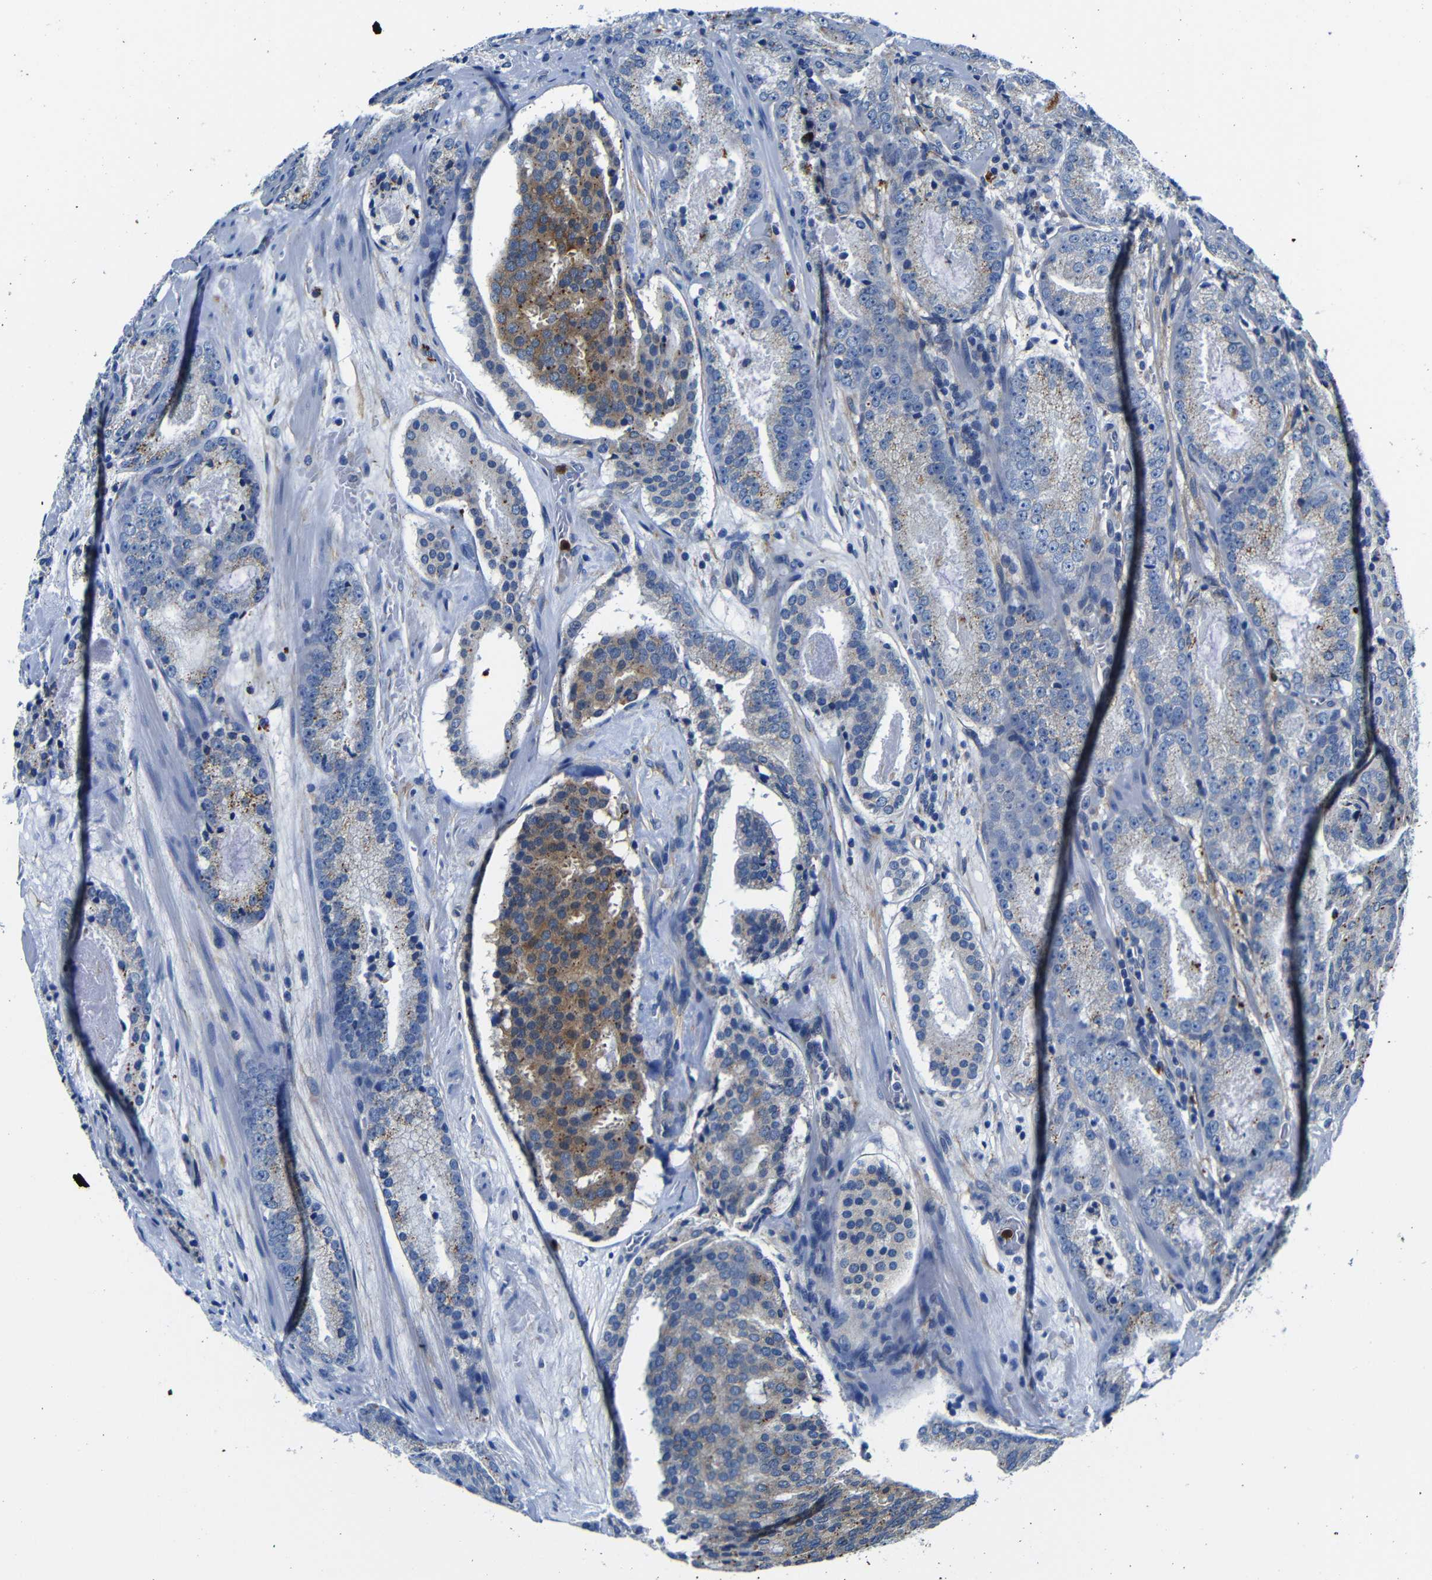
{"staining": {"intensity": "moderate", "quantity": "<25%", "location": "cytoplasmic/membranous"}, "tissue": "prostate cancer", "cell_type": "Tumor cells", "image_type": "cancer", "snomed": [{"axis": "morphology", "description": "Adenocarcinoma, Low grade"}, {"axis": "topography", "description": "Prostate"}], "caption": "Protein positivity by immunohistochemistry (IHC) exhibits moderate cytoplasmic/membranous staining in approximately <25% of tumor cells in prostate cancer. The staining is performed using DAB (3,3'-diaminobenzidine) brown chromogen to label protein expression. The nuclei are counter-stained blue using hematoxylin.", "gene": "GIMAP2", "patient": {"sex": "male", "age": 69}}